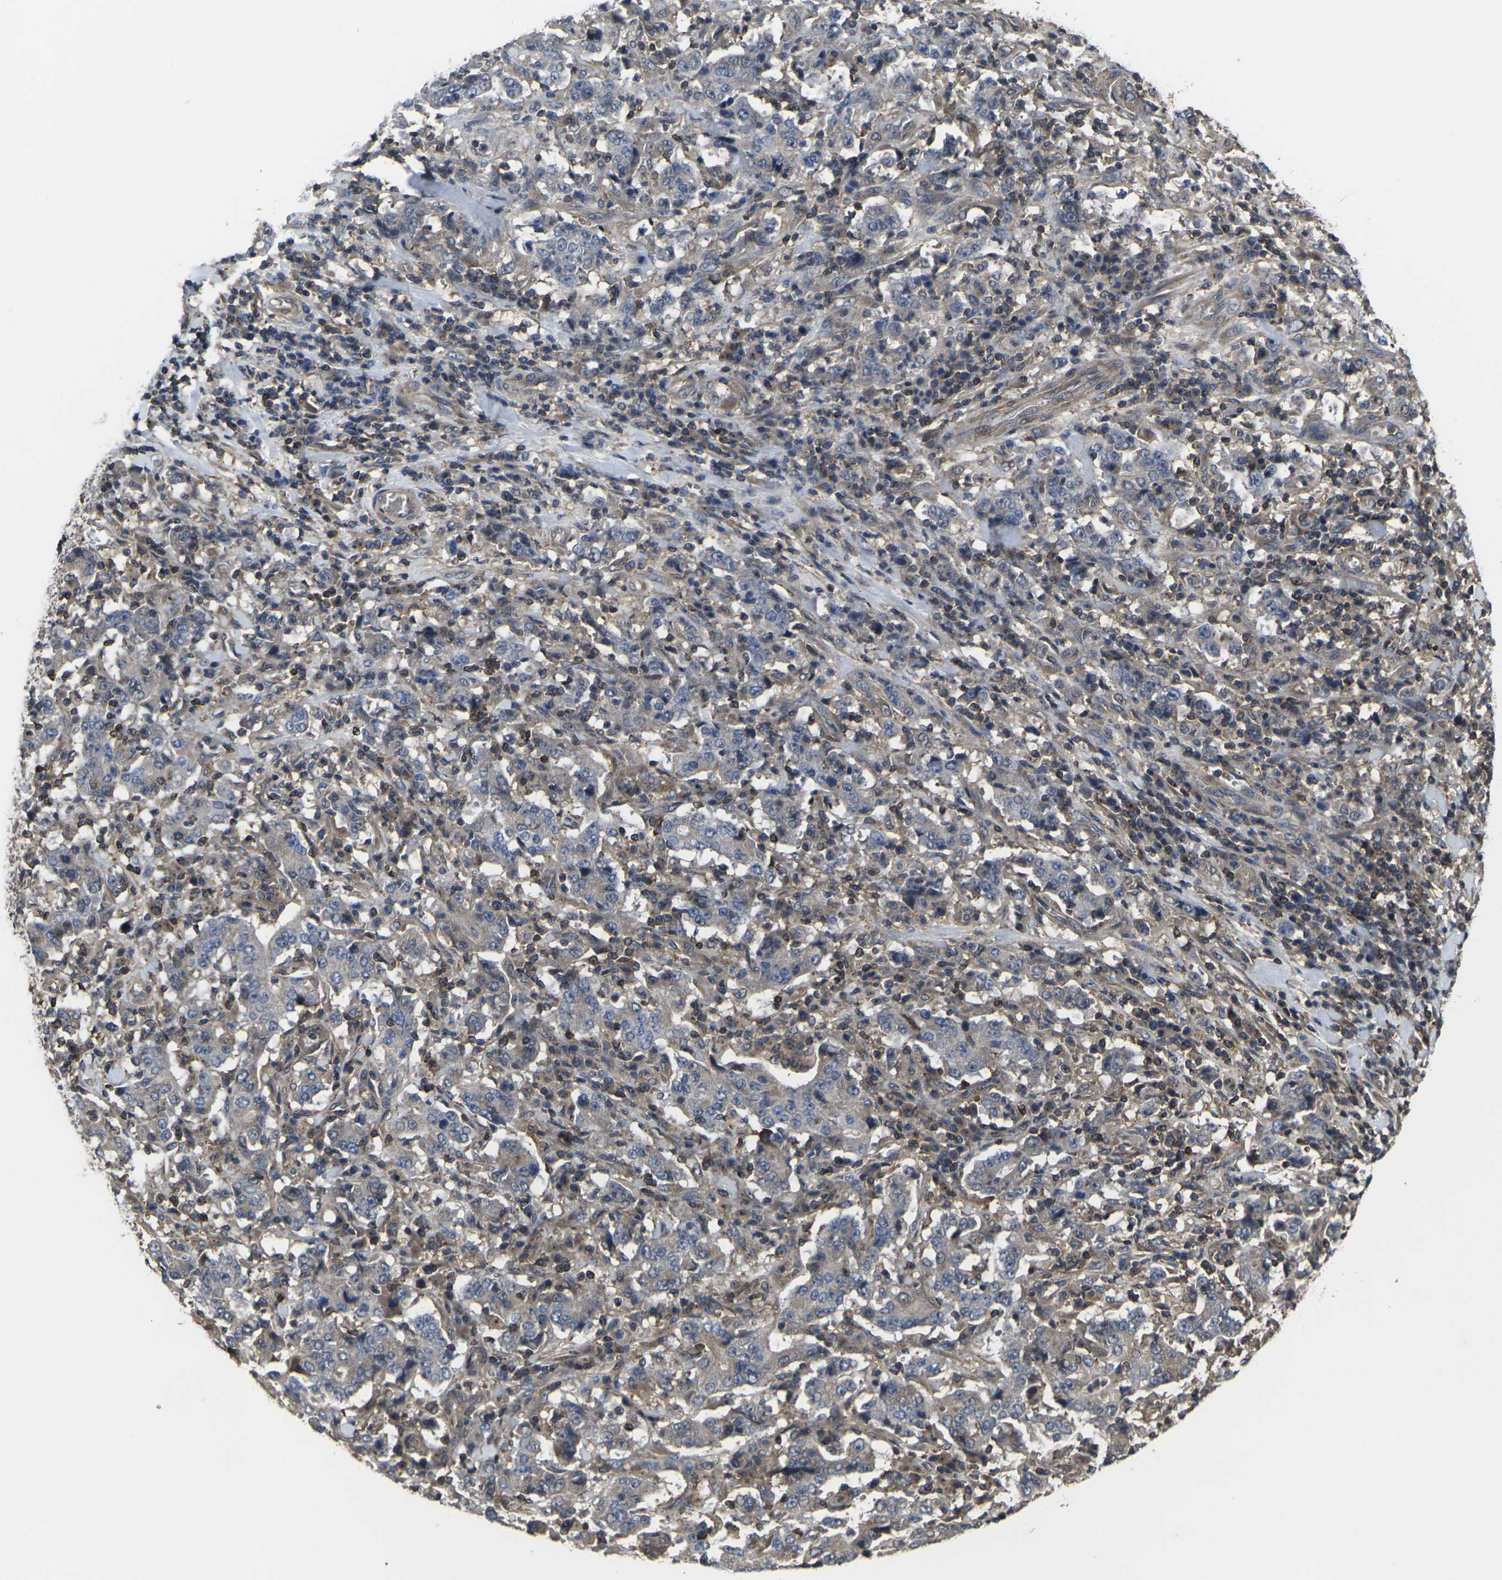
{"staining": {"intensity": "weak", "quantity": "<25%", "location": "cytoplasmic/membranous"}, "tissue": "stomach cancer", "cell_type": "Tumor cells", "image_type": "cancer", "snomed": [{"axis": "morphology", "description": "Normal tissue, NOS"}, {"axis": "morphology", "description": "Adenocarcinoma, NOS"}, {"axis": "topography", "description": "Stomach, upper"}, {"axis": "topography", "description": "Stomach"}], "caption": "High magnification brightfield microscopy of stomach cancer stained with DAB (brown) and counterstained with hematoxylin (blue): tumor cells show no significant expression.", "gene": "PRKACB", "patient": {"sex": "male", "age": 59}}